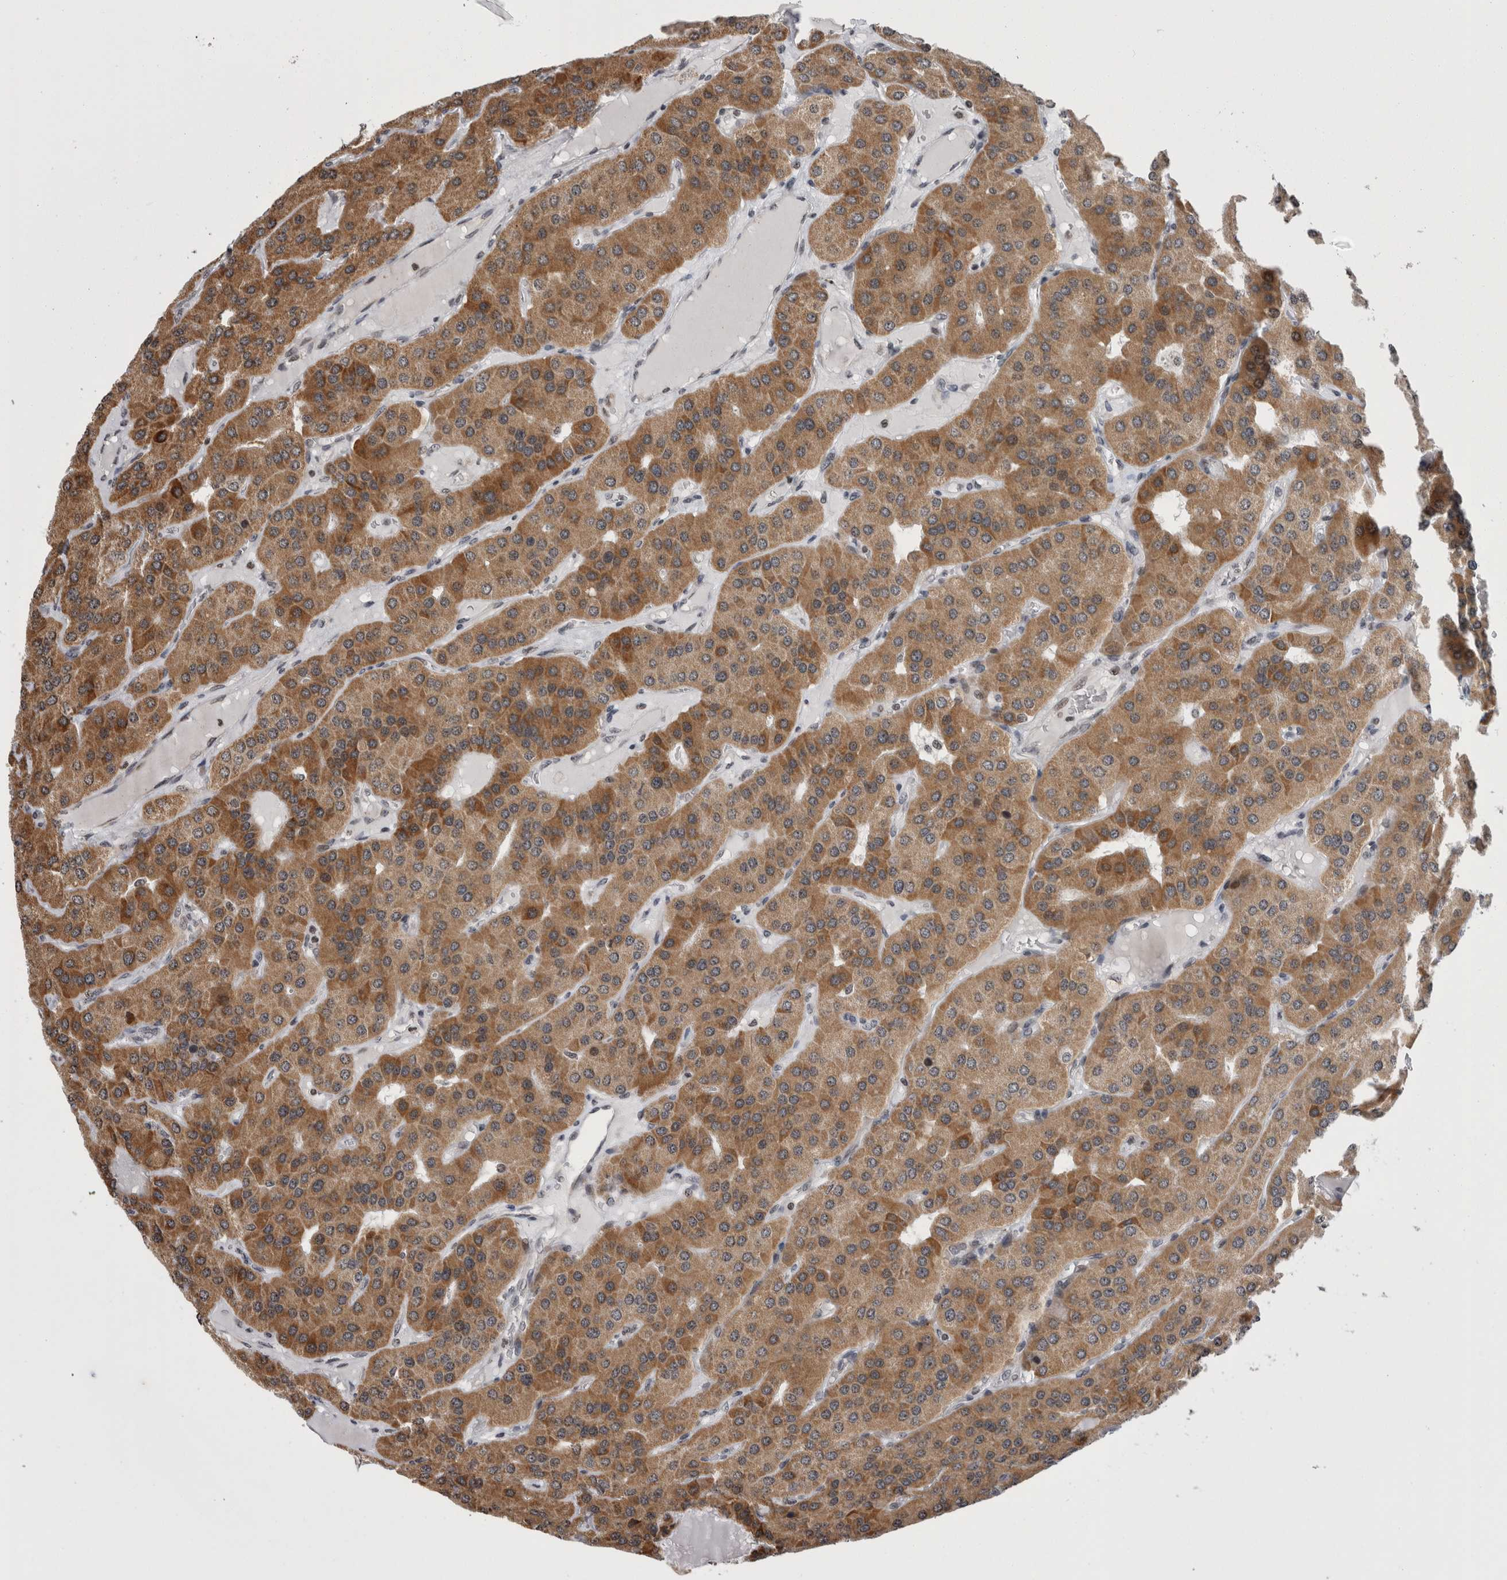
{"staining": {"intensity": "moderate", "quantity": ">75%", "location": "cytoplasmic/membranous,nuclear"}, "tissue": "parathyroid gland", "cell_type": "Glandular cells", "image_type": "normal", "snomed": [{"axis": "morphology", "description": "Normal tissue, NOS"}, {"axis": "morphology", "description": "Adenoma, NOS"}, {"axis": "topography", "description": "Parathyroid gland"}], "caption": "Parathyroid gland stained with DAB (3,3'-diaminobenzidine) IHC demonstrates medium levels of moderate cytoplasmic/membranous,nuclear positivity in about >75% of glandular cells.", "gene": "ZBTB11", "patient": {"sex": "female", "age": 86}}